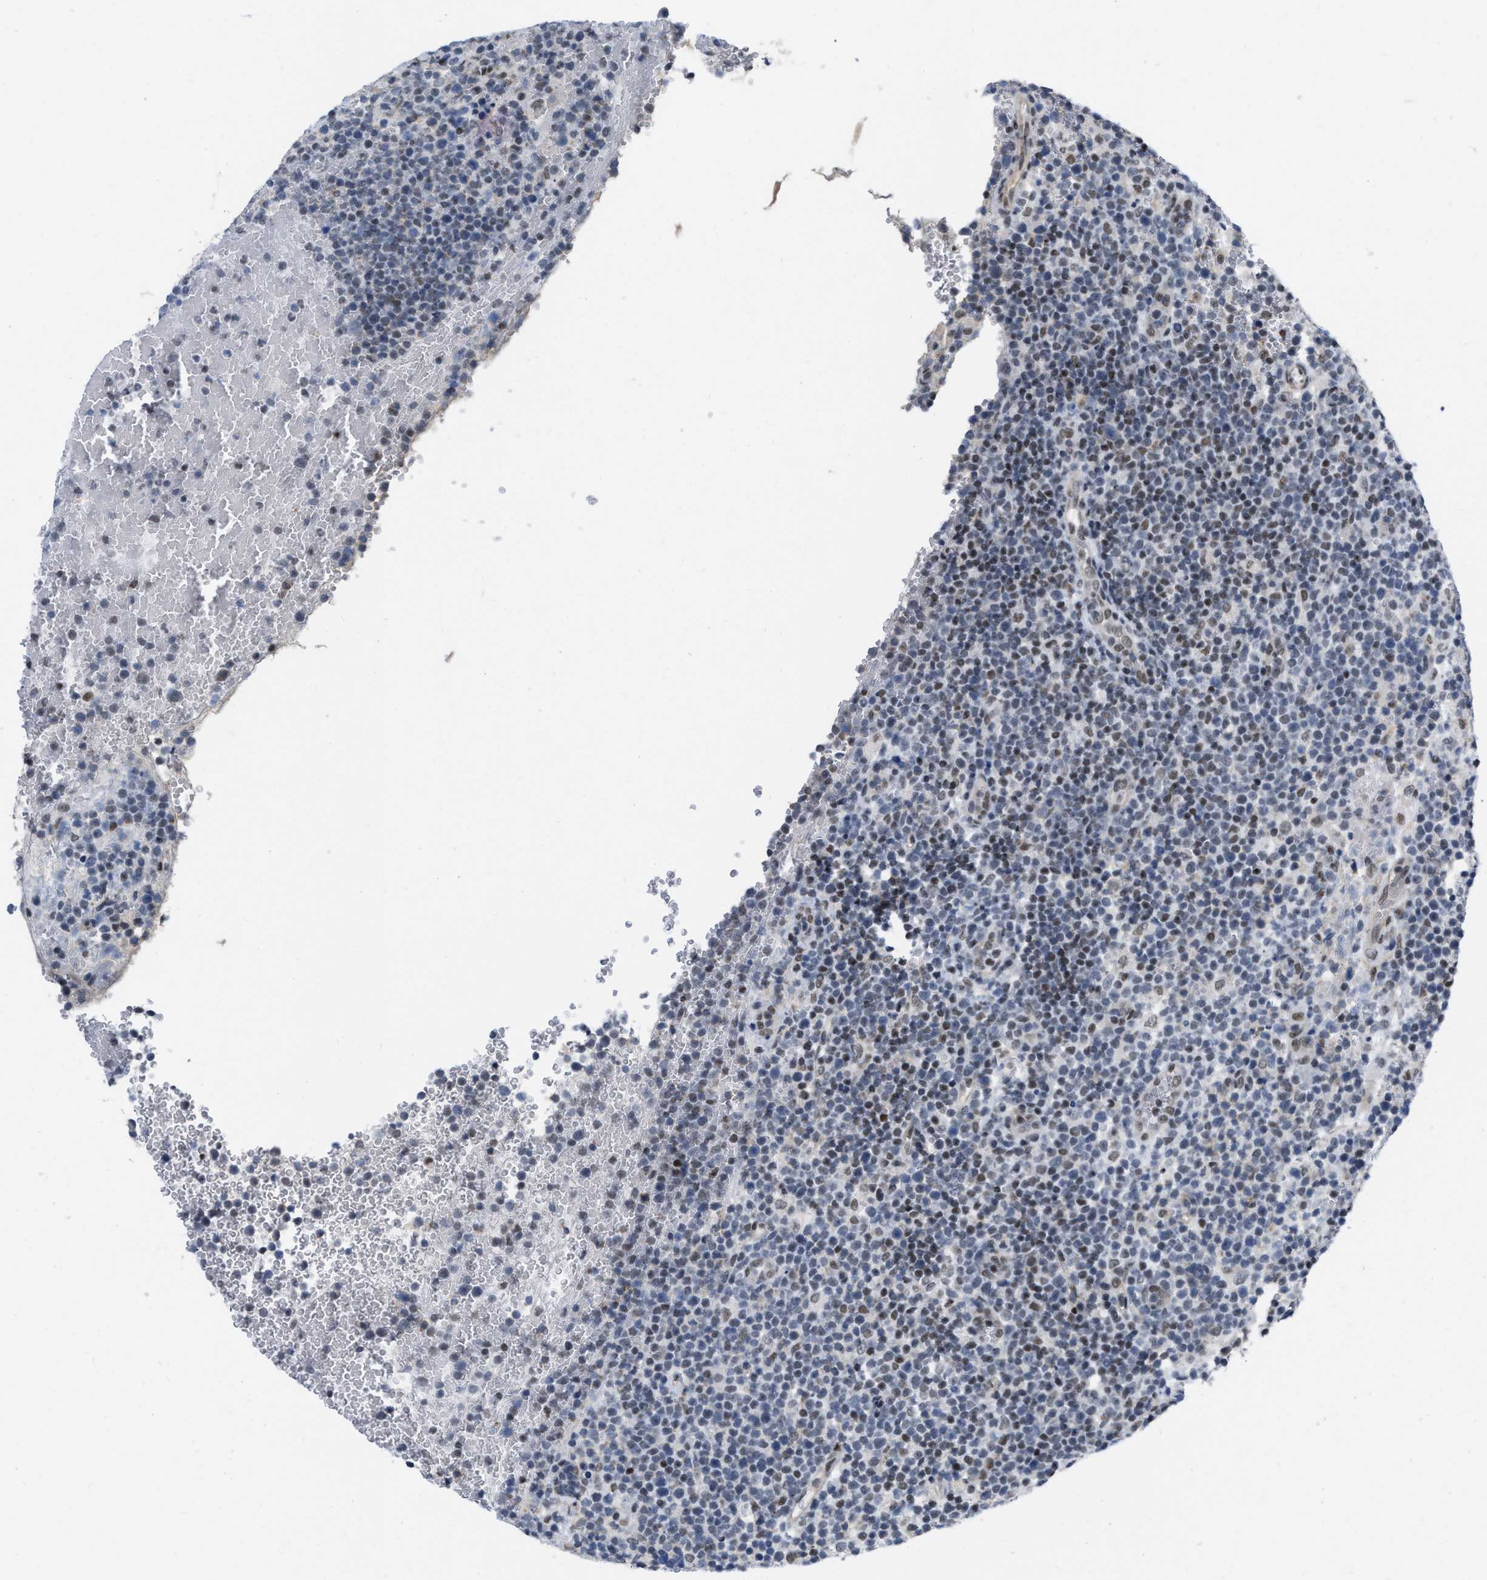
{"staining": {"intensity": "weak", "quantity": "<25%", "location": "nuclear"}, "tissue": "lymphoma", "cell_type": "Tumor cells", "image_type": "cancer", "snomed": [{"axis": "morphology", "description": "Malignant lymphoma, non-Hodgkin's type, High grade"}, {"axis": "topography", "description": "Lymph node"}], "caption": "The histopathology image exhibits no significant positivity in tumor cells of malignant lymphoma, non-Hodgkin's type (high-grade).", "gene": "MIER1", "patient": {"sex": "male", "age": 61}}